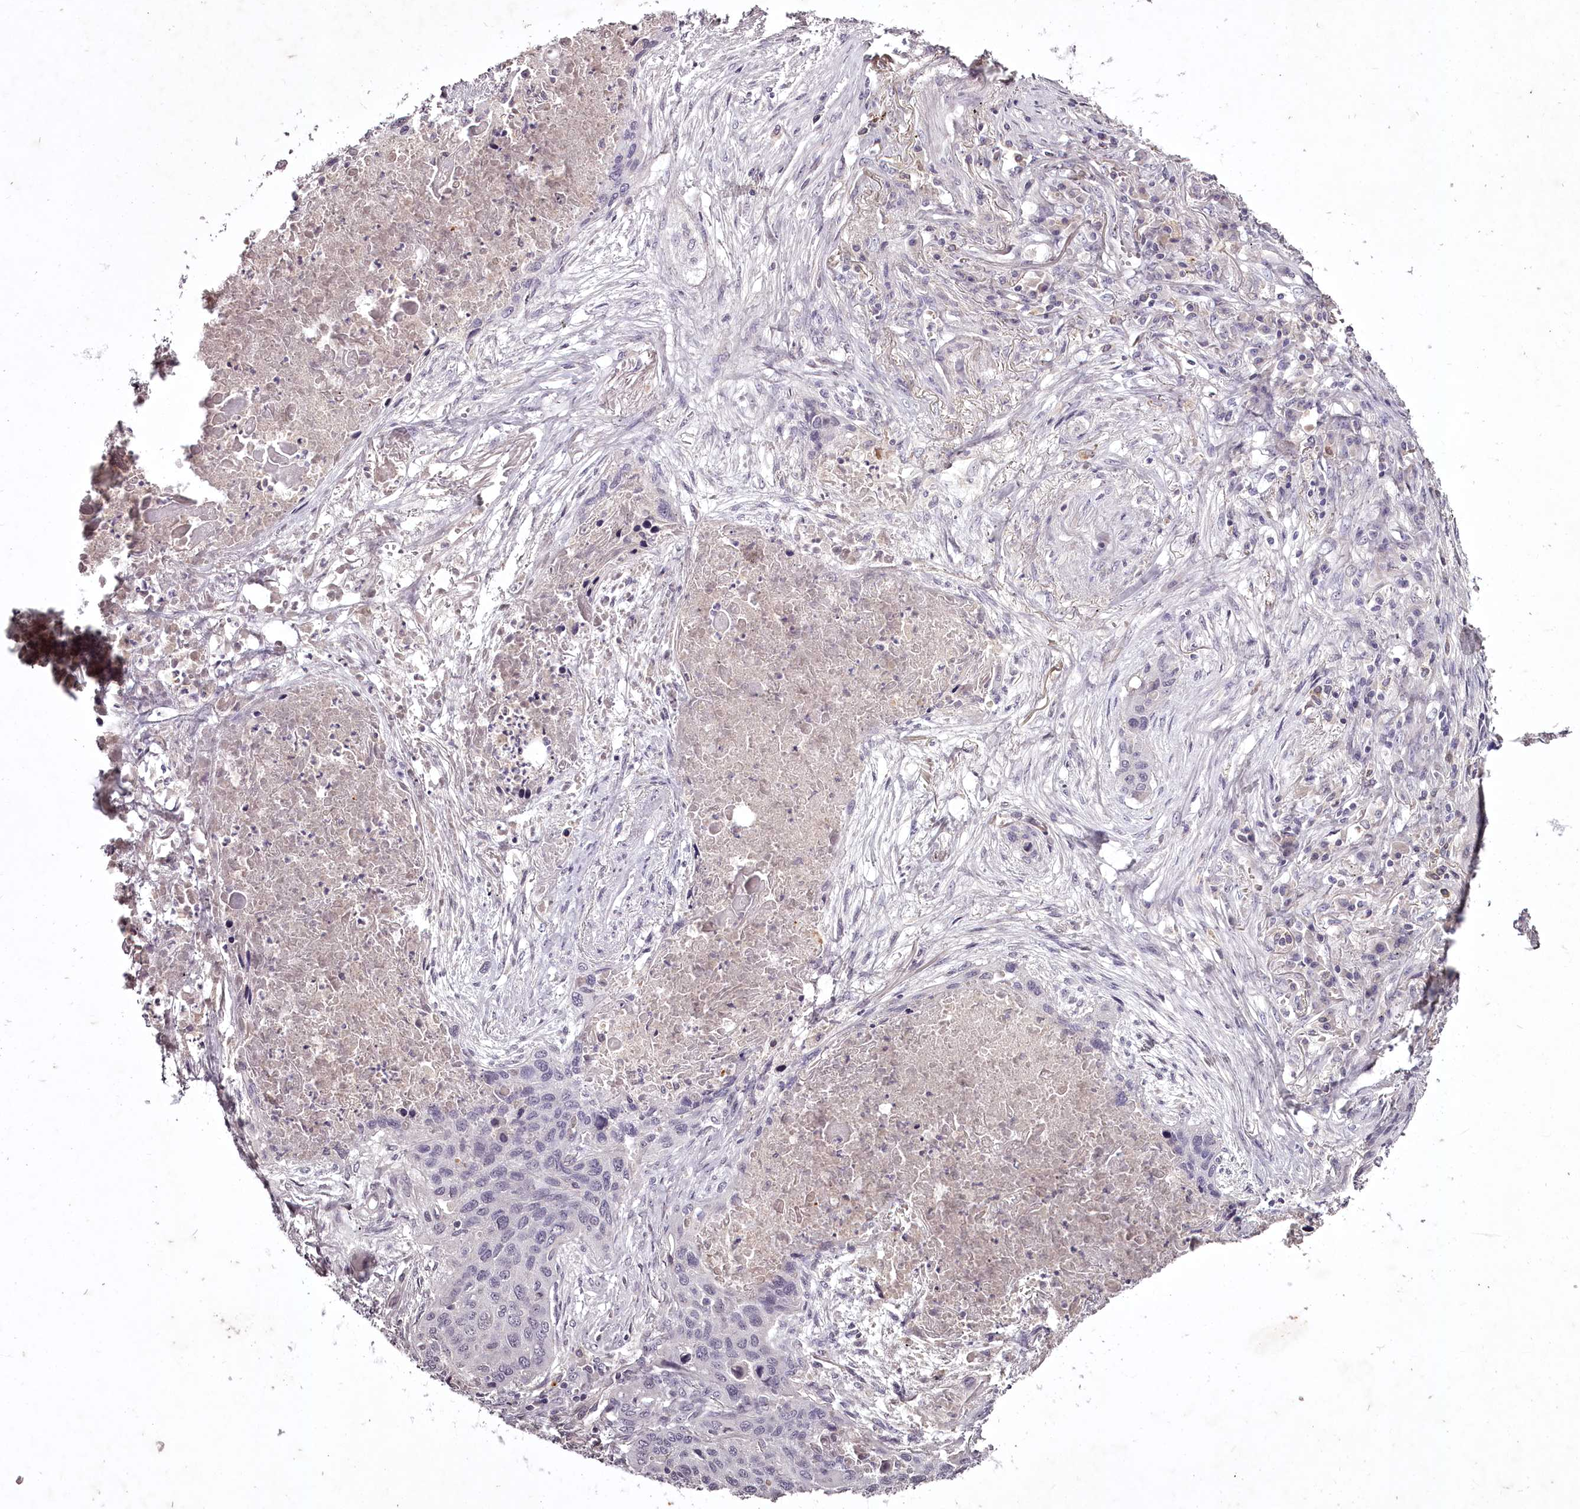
{"staining": {"intensity": "negative", "quantity": "none", "location": "none"}, "tissue": "lung cancer", "cell_type": "Tumor cells", "image_type": "cancer", "snomed": [{"axis": "morphology", "description": "Squamous cell carcinoma, NOS"}, {"axis": "topography", "description": "Lung"}], "caption": "This is an immunohistochemistry (IHC) histopathology image of human lung squamous cell carcinoma. There is no expression in tumor cells.", "gene": "RBMXL2", "patient": {"sex": "female", "age": 63}}